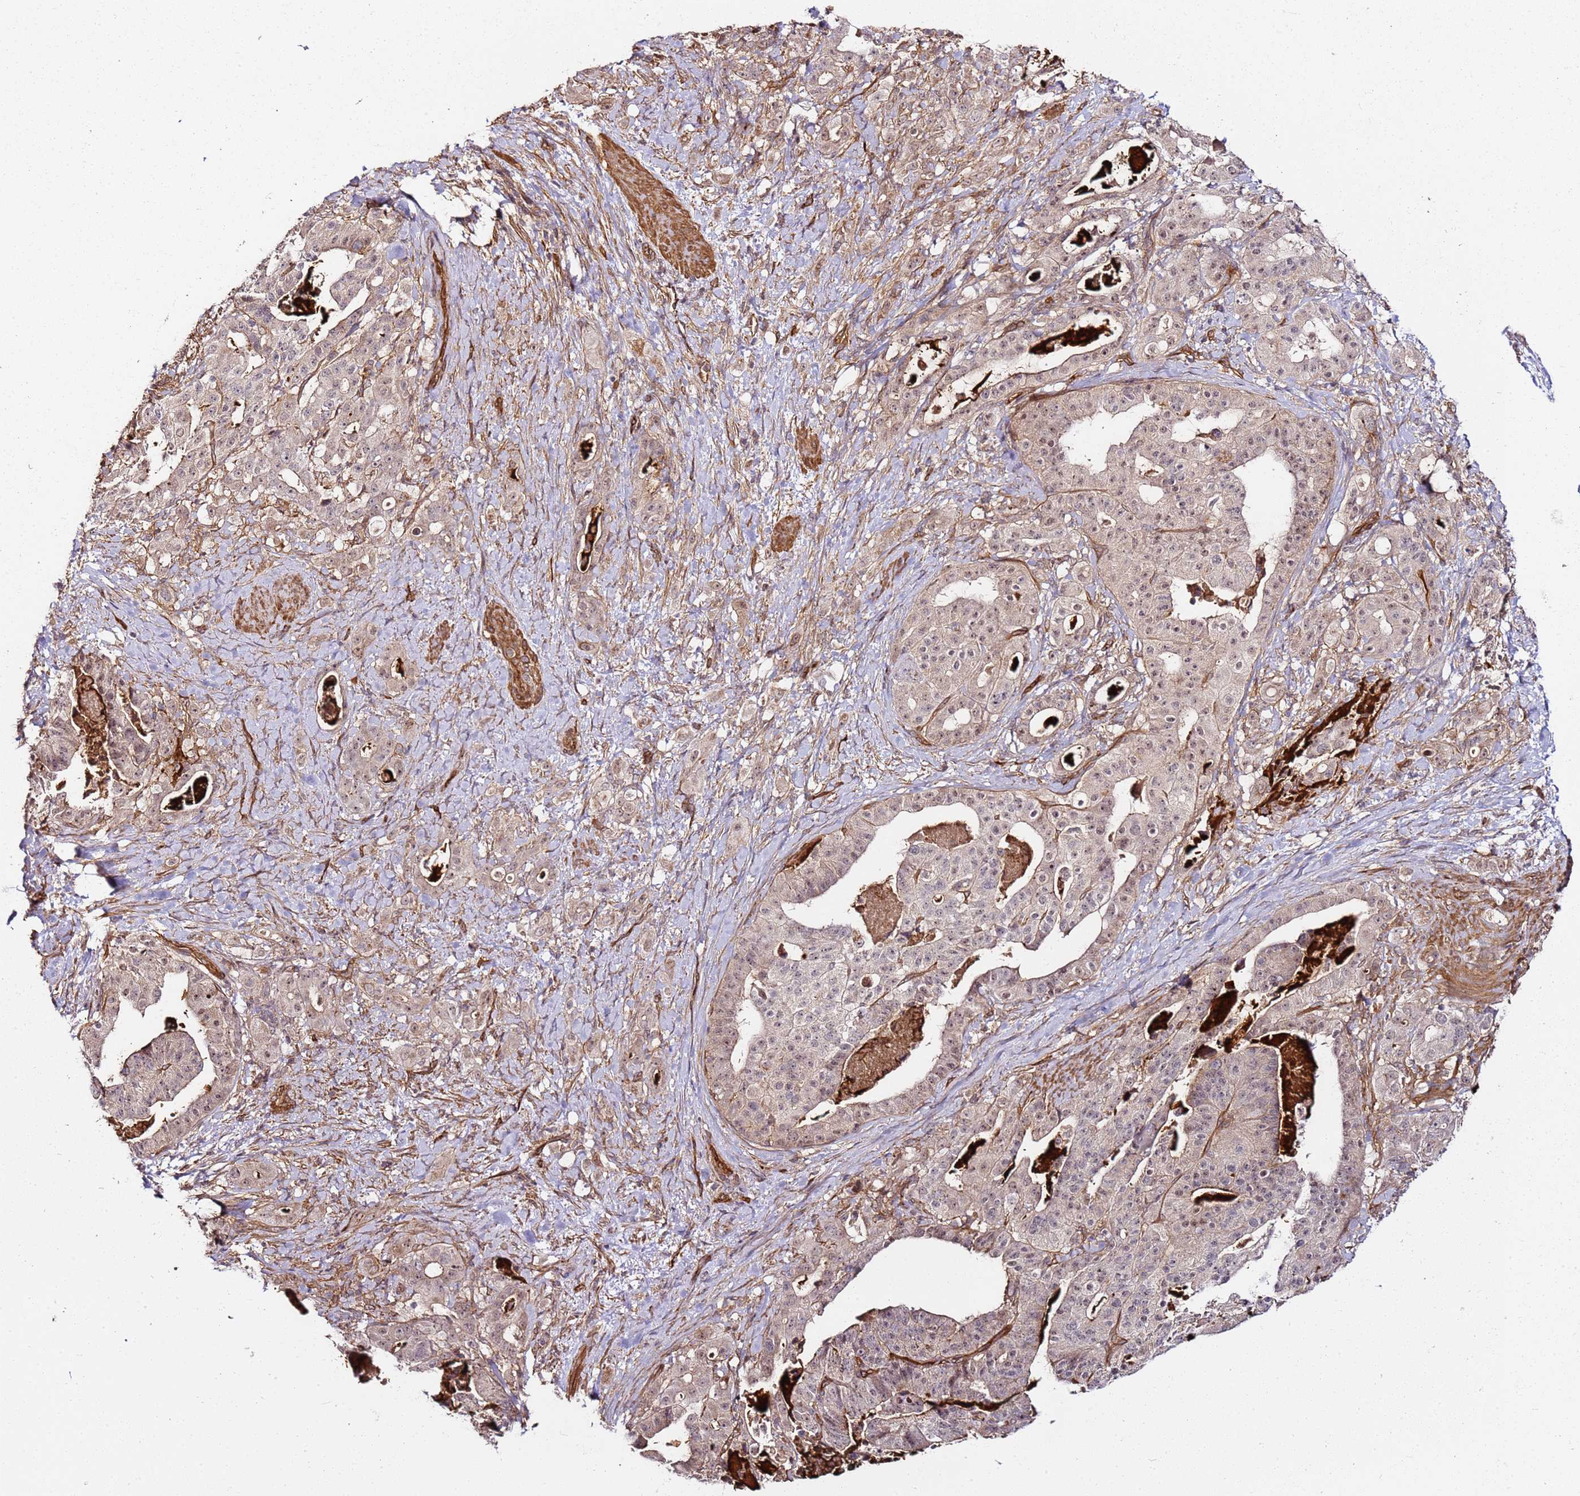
{"staining": {"intensity": "weak", "quantity": "25%-75%", "location": "nuclear"}, "tissue": "stomach cancer", "cell_type": "Tumor cells", "image_type": "cancer", "snomed": [{"axis": "morphology", "description": "Adenocarcinoma, NOS"}, {"axis": "topography", "description": "Stomach"}], "caption": "Stomach cancer (adenocarcinoma) stained with a brown dye shows weak nuclear positive positivity in about 25%-75% of tumor cells.", "gene": "CCNYL1", "patient": {"sex": "male", "age": 48}}